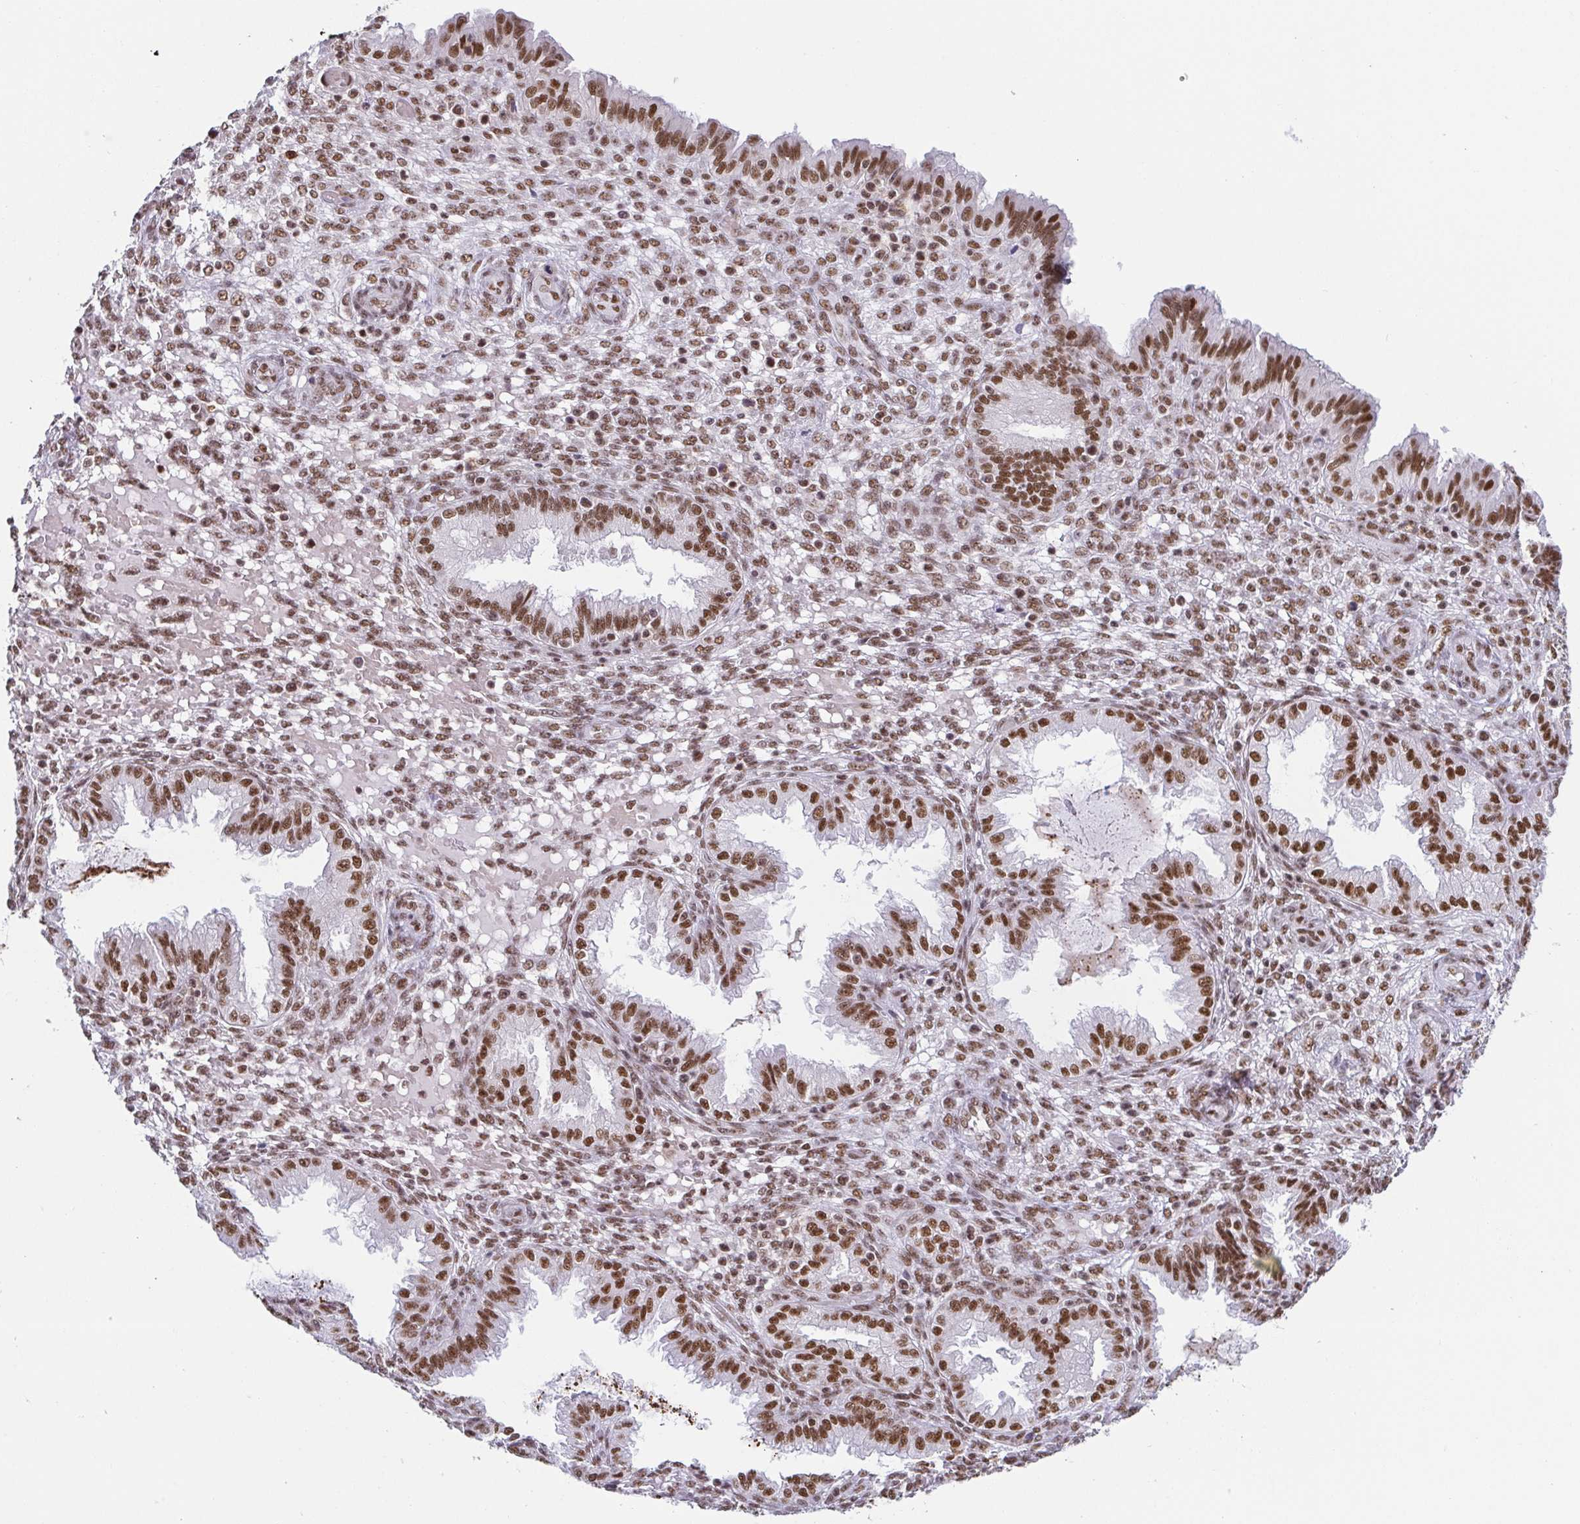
{"staining": {"intensity": "moderate", "quantity": "25%-75%", "location": "nuclear"}, "tissue": "endometrium", "cell_type": "Cells in endometrial stroma", "image_type": "normal", "snomed": [{"axis": "morphology", "description": "Normal tissue, NOS"}, {"axis": "topography", "description": "Endometrium"}], "caption": "Endometrium stained with DAB immunohistochemistry shows medium levels of moderate nuclear positivity in about 25%-75% of cells in endometrial stroma.", "gene": "EWSR1", "patient": {"sex": "female", "age": 33}}